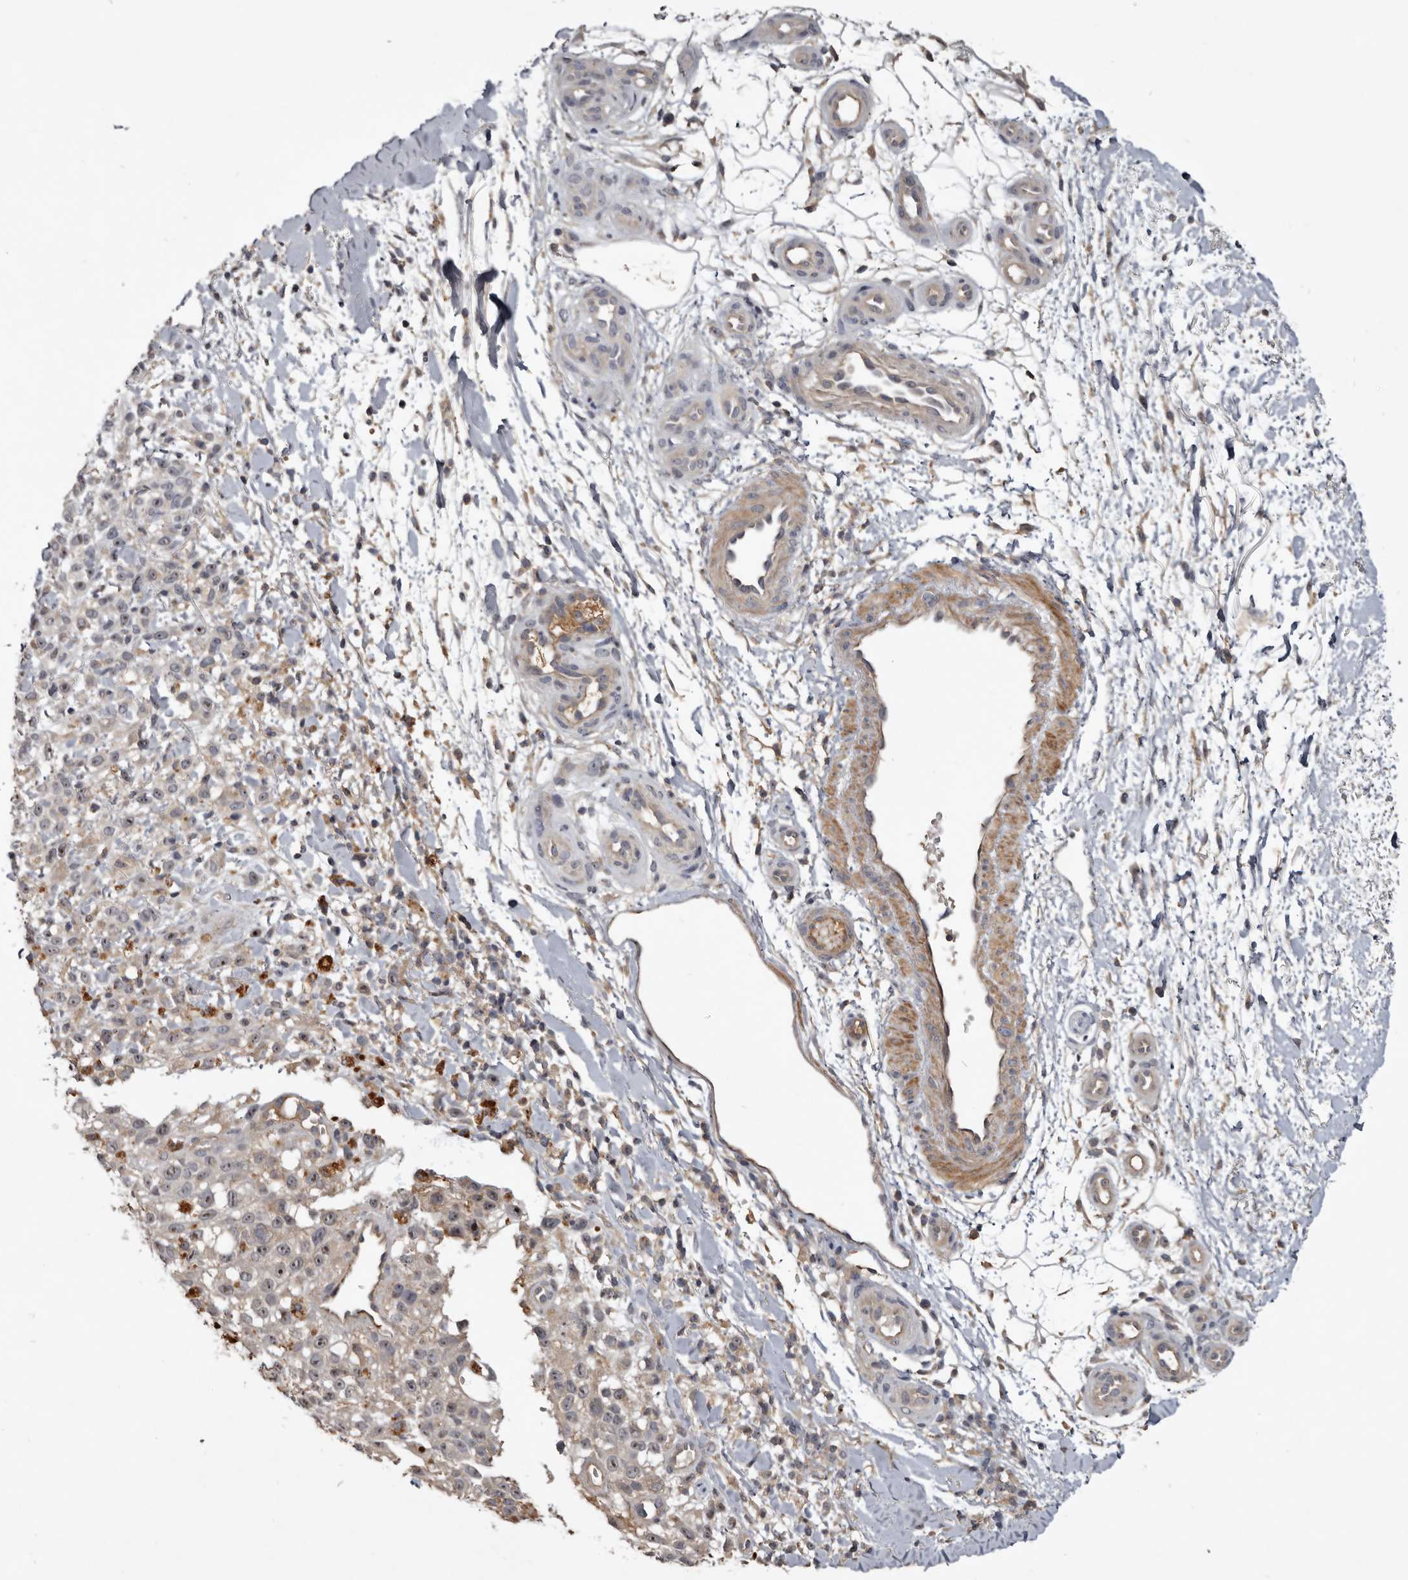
{"staining": {"intensity": "weak", "quantity": "<25%", "location": "nuclear"}, "tissue": "melanoma", "cell_type": "Tumor cells", "image_type": "cancer", "snomed": [{"axis": "morphology", "description": "Malignant melanoma, Metastatic site"}, {"axis": "topography", "description": "Skin"}], "caption": "Tumor cells are negative for protein expression in human malignant melanoma (metastatic site). (Brightfield microscopy of DAB (3,3'-diaminobenzidine) immunohistochemistry (IHC) at high magnification).", "gene": "TTC39A", "patient": {"sex": "female", "age": 72}}